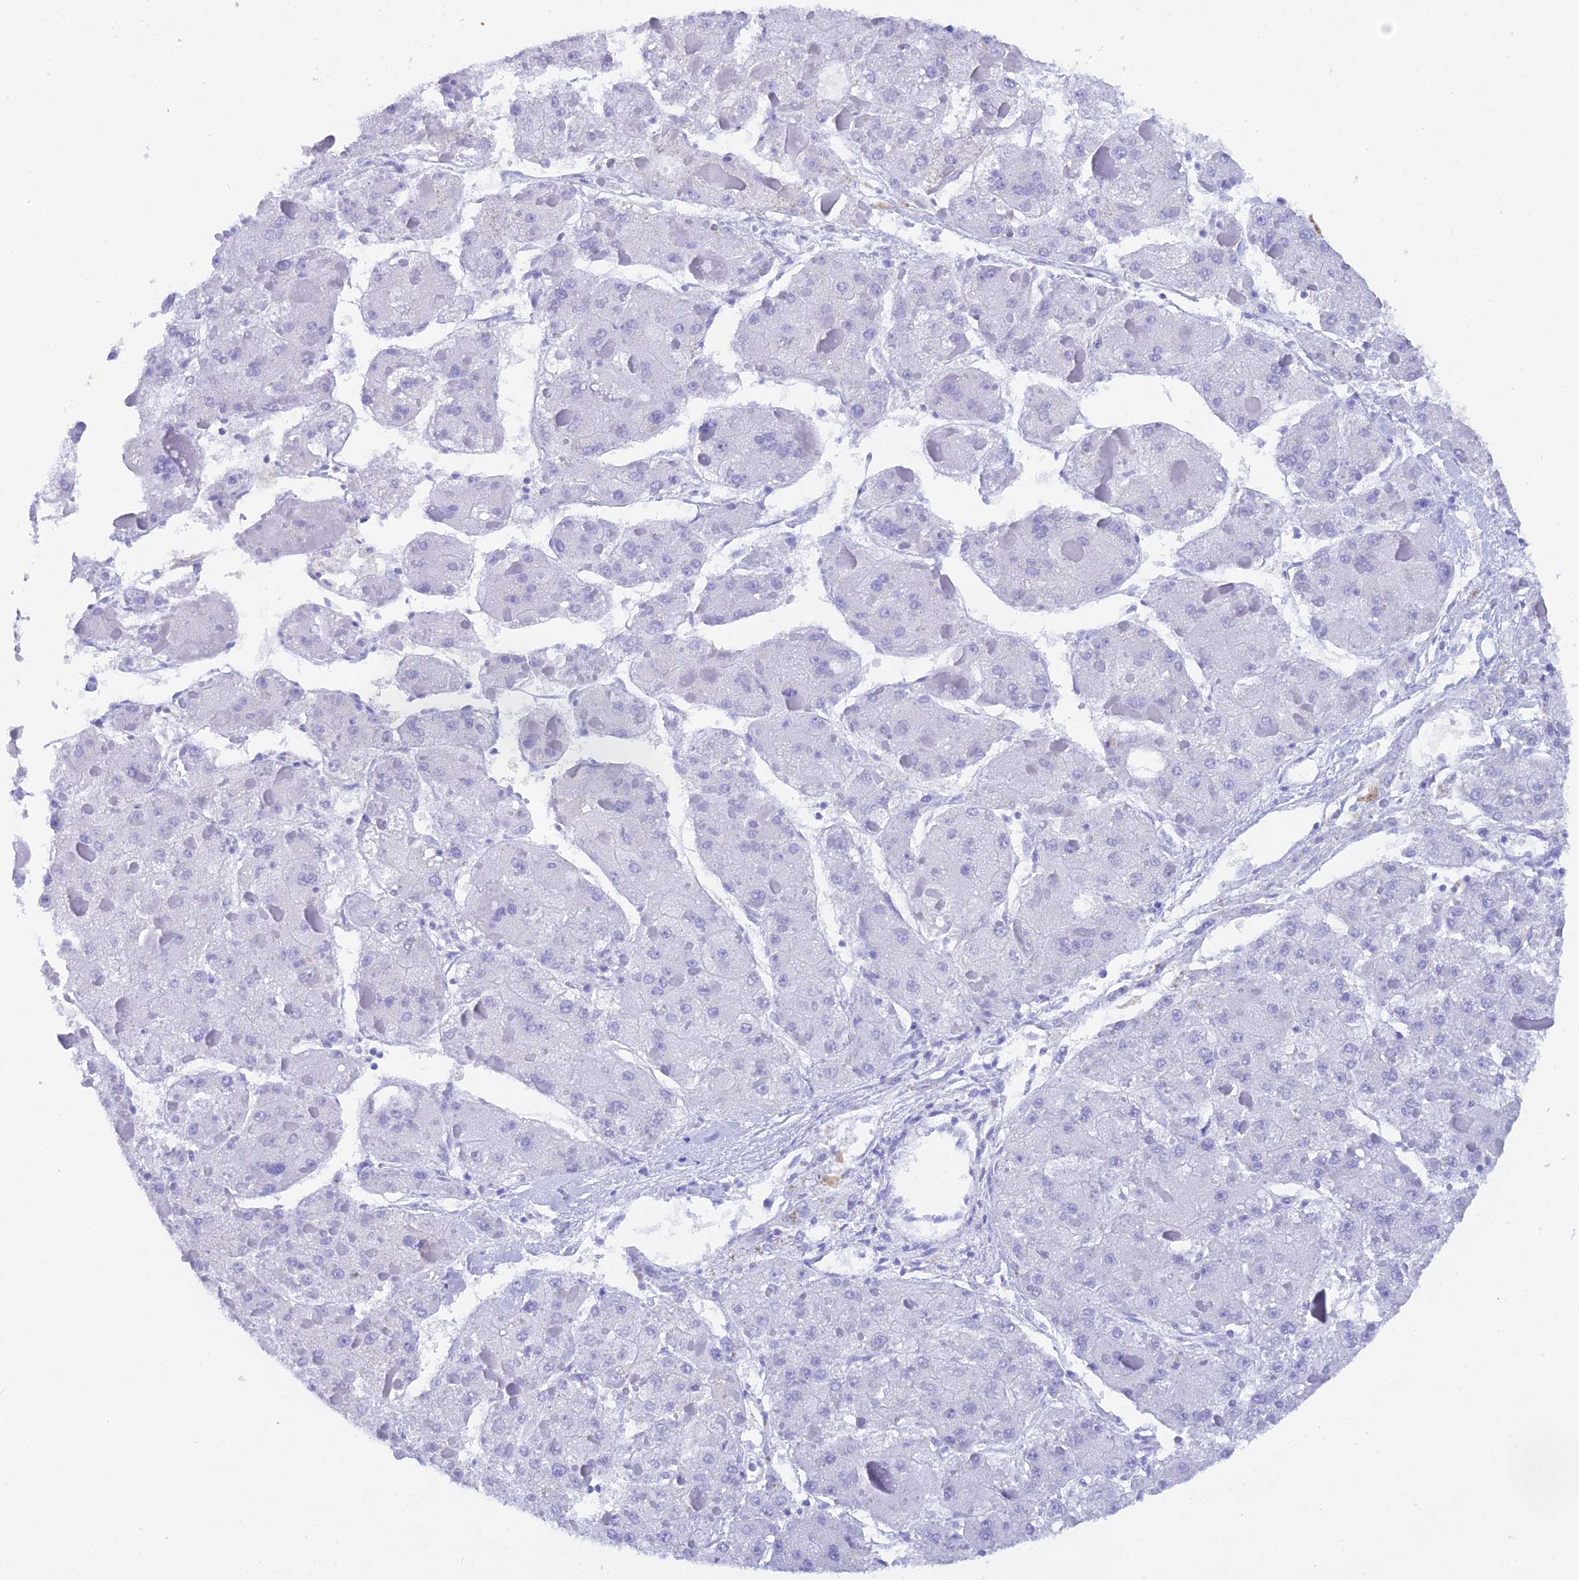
{"staining": {"intensity": "negative", "quantity": "none", "location": "none"}, "tissue": "liver cancer", "cell_type": "Tumor cells", "image_type": "cancer", "snomed": [{"axis": "morphology", "description": "Carcinoma, Hepatocellular, NOS"}, {"axis": "topography", "description": "Liver"}], "caption": "The histopathology image displays no staining of tumor cells in liver hepatocellular carcinoma. (DAB (3,3'-diaminobenzidine) immunohistochemistry, high magnification).", "gene": "REG1A", "patient": {"sex": "female", "age": 73}}